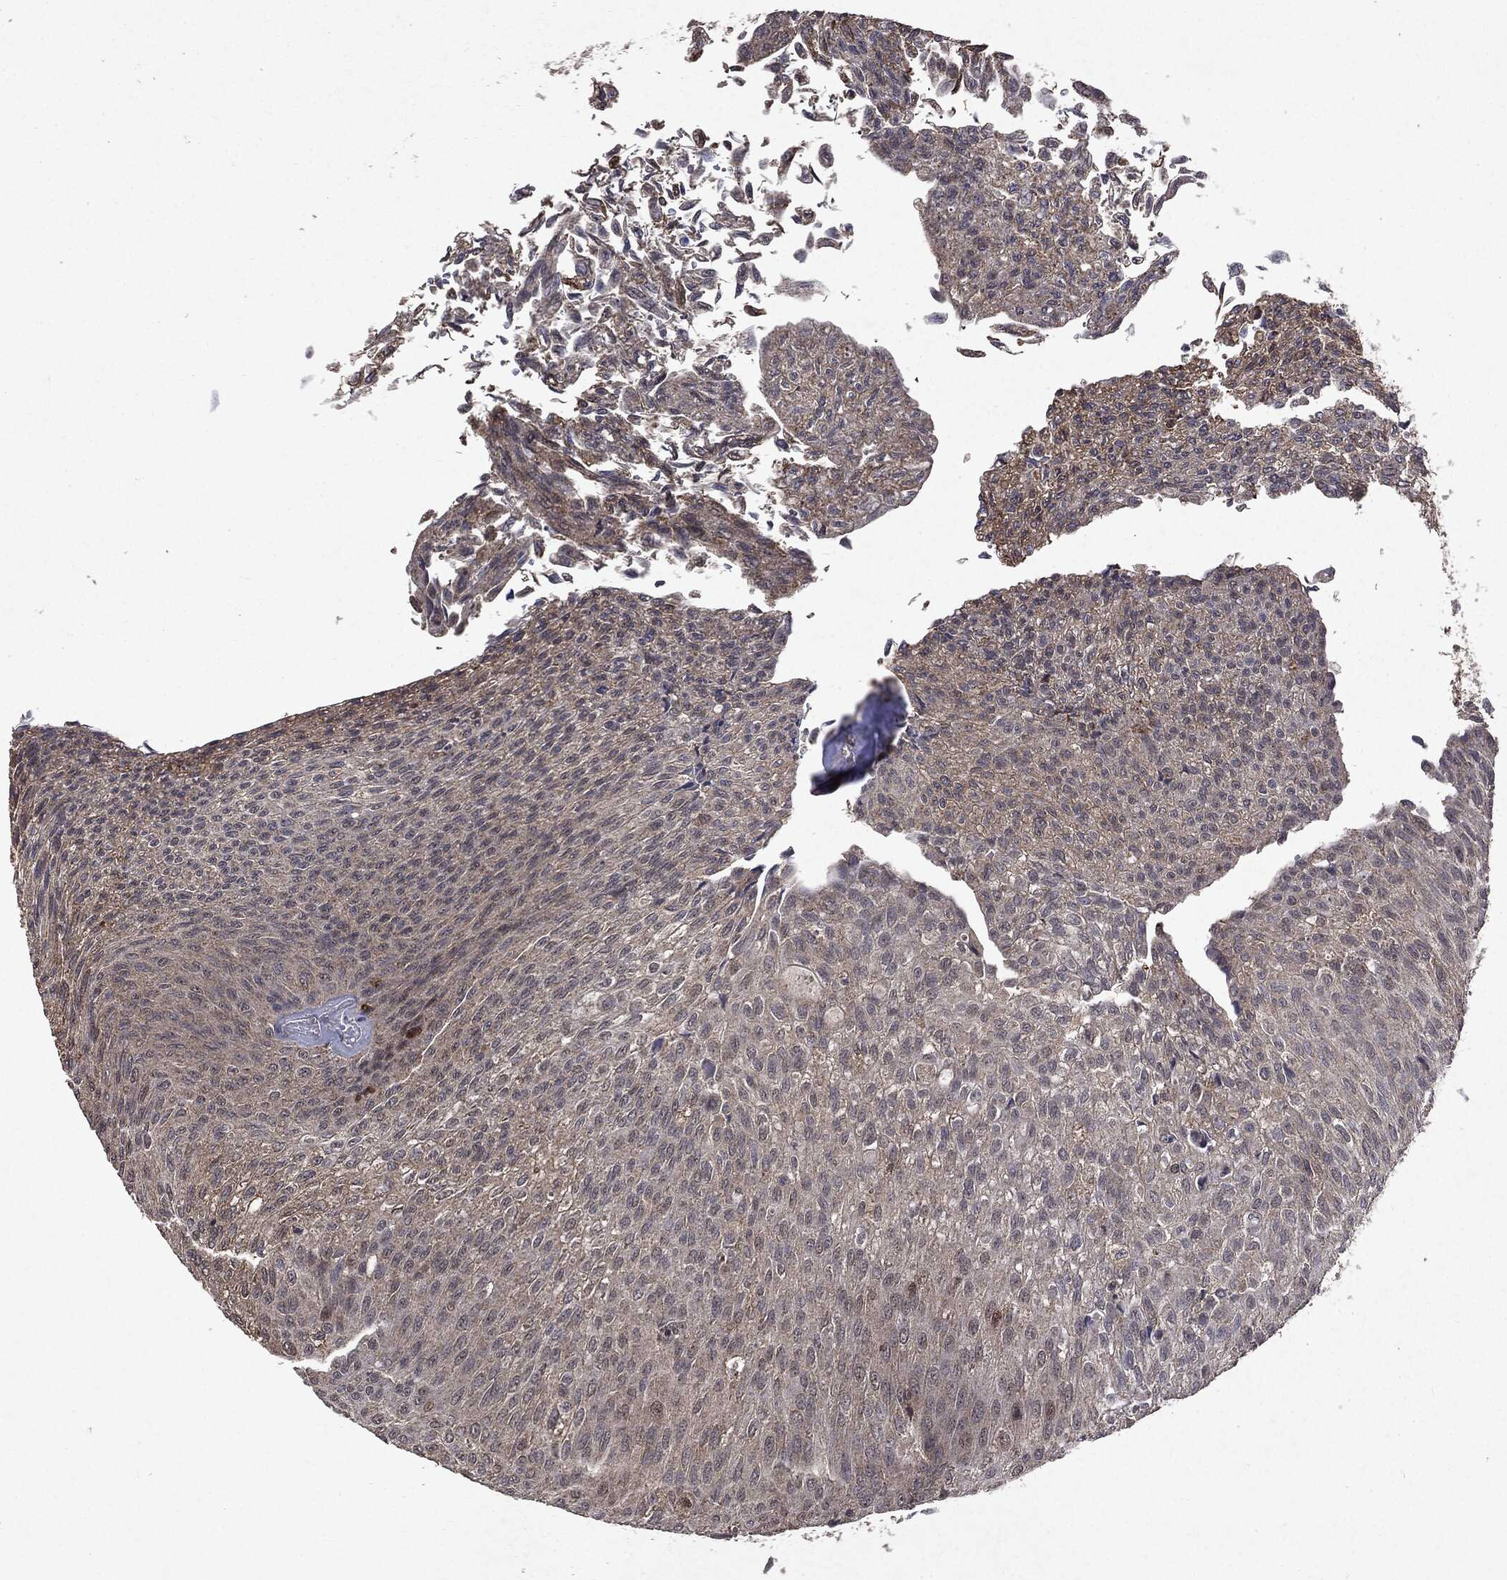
{"staining": {"intensity": "negative", "quantity": "none", "location": "none"}, "tissue": "urothelial cancer", "cell_type": "Tumor cells", "image_type": "cancer", "snomed": [{"axis": "morphology", "description": "Urothelial carcinoma, Low grade"}, {"axis": "topography", "description": "Ureter, NOS"}, {"axis": "topography", "description": "Urinary bladder"}], "caption": "This micrograph is of urothelial carcinoma (low-grade) stained with immunohistochemistry to label a protein in brown with the nuclei are counter-stained blue. There is no expression in tumor cells.", "gene": "PTEN", "patient": {"sex": "male", "age": 78}}